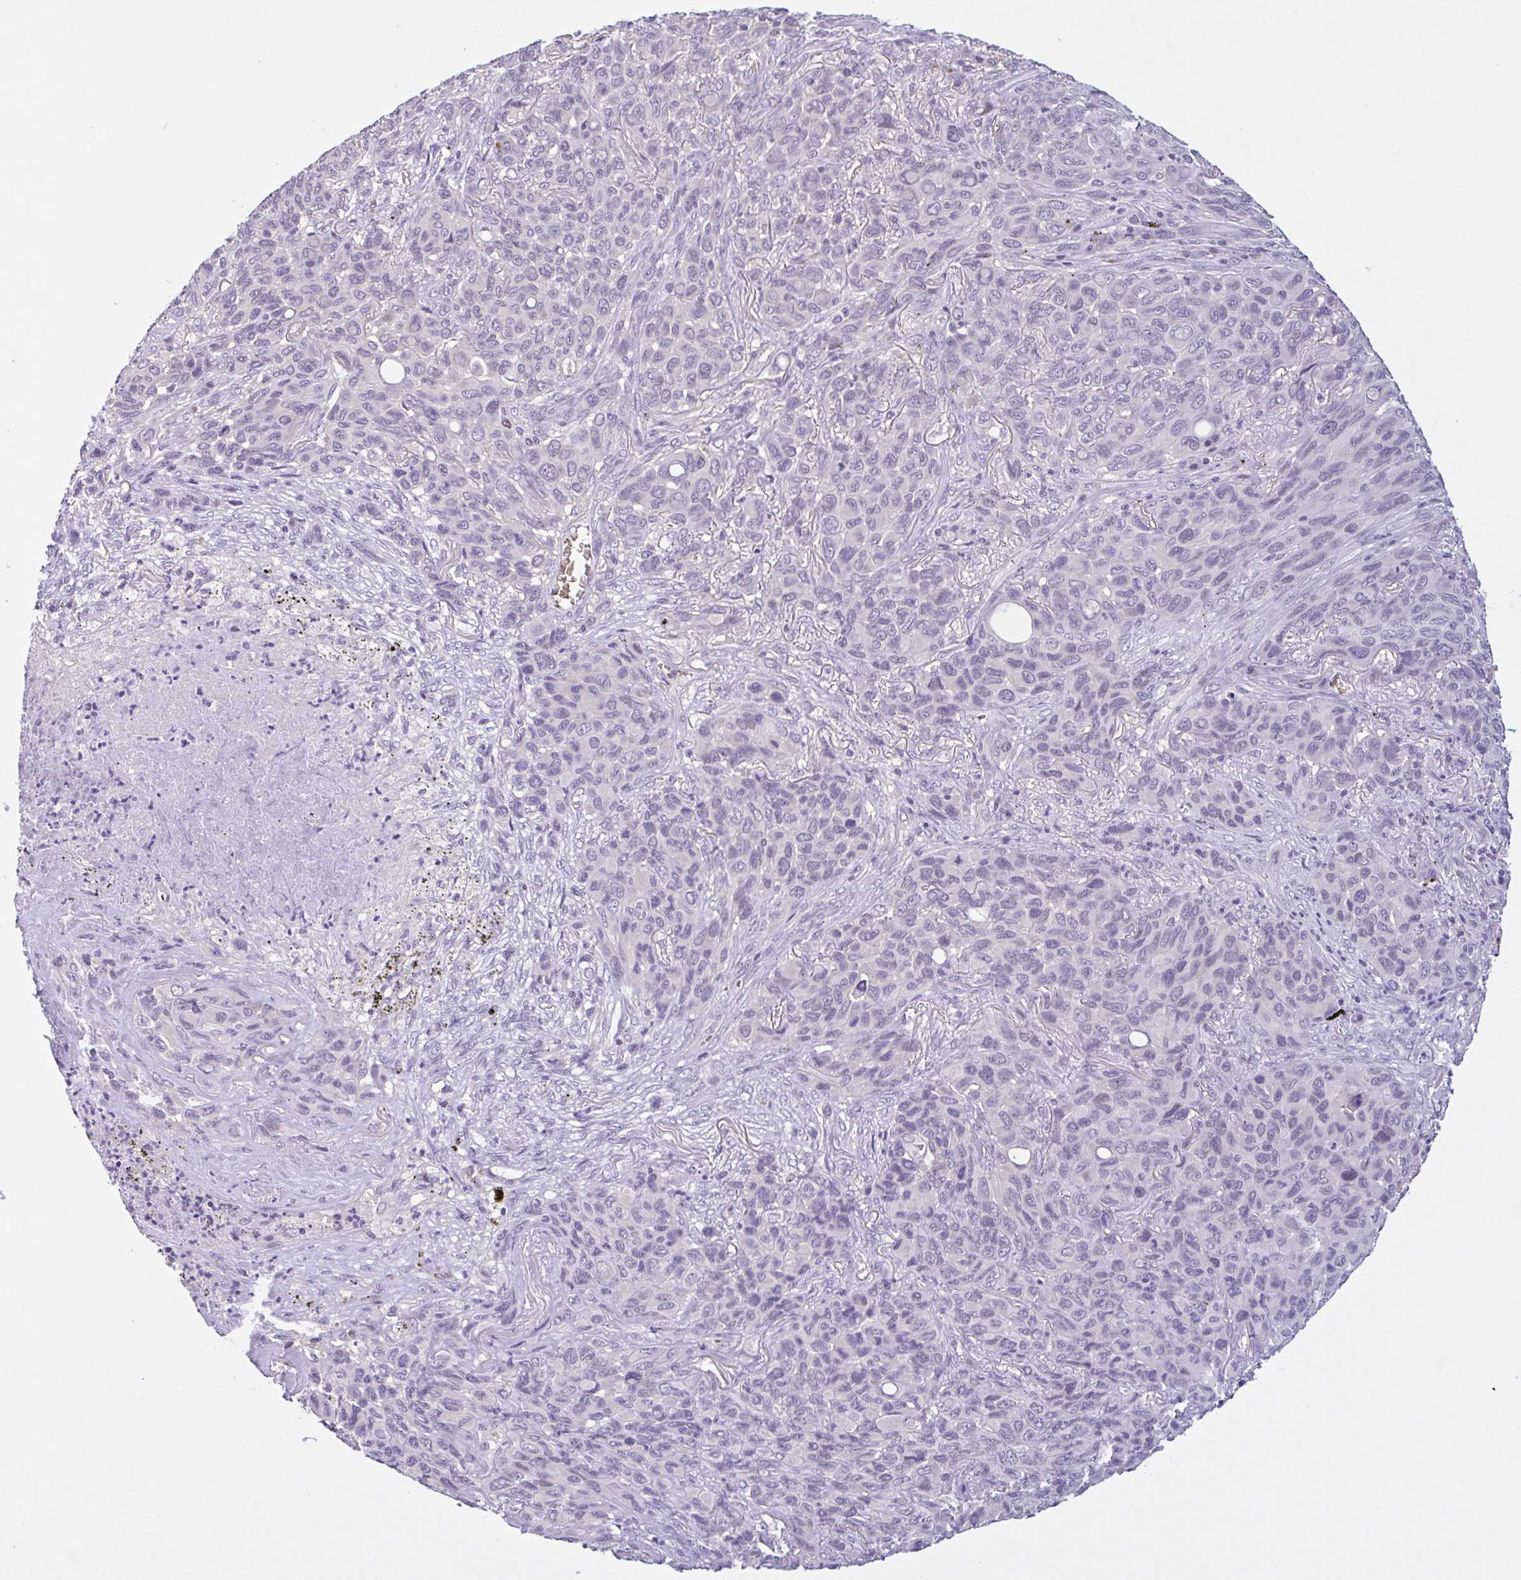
{"staining": {"intensity": "negative", "quantity": "none", "location": "none"}, "tissue": "melanoma", "cell_type": "Tumor cells", "image_type": "cancer", "snomed": [{"axis": "morphology", "description": "Malignant melanoma, Metastatic site"}, {"axis": "topography", "description": "Lung"}], "caption": "The immunohistochemistry (IHC) histopathology image has no significant expression in tumor cells of melanoma tissue.", "gene": "RHAG", "patient": {"sex": "male", "age": 48}}